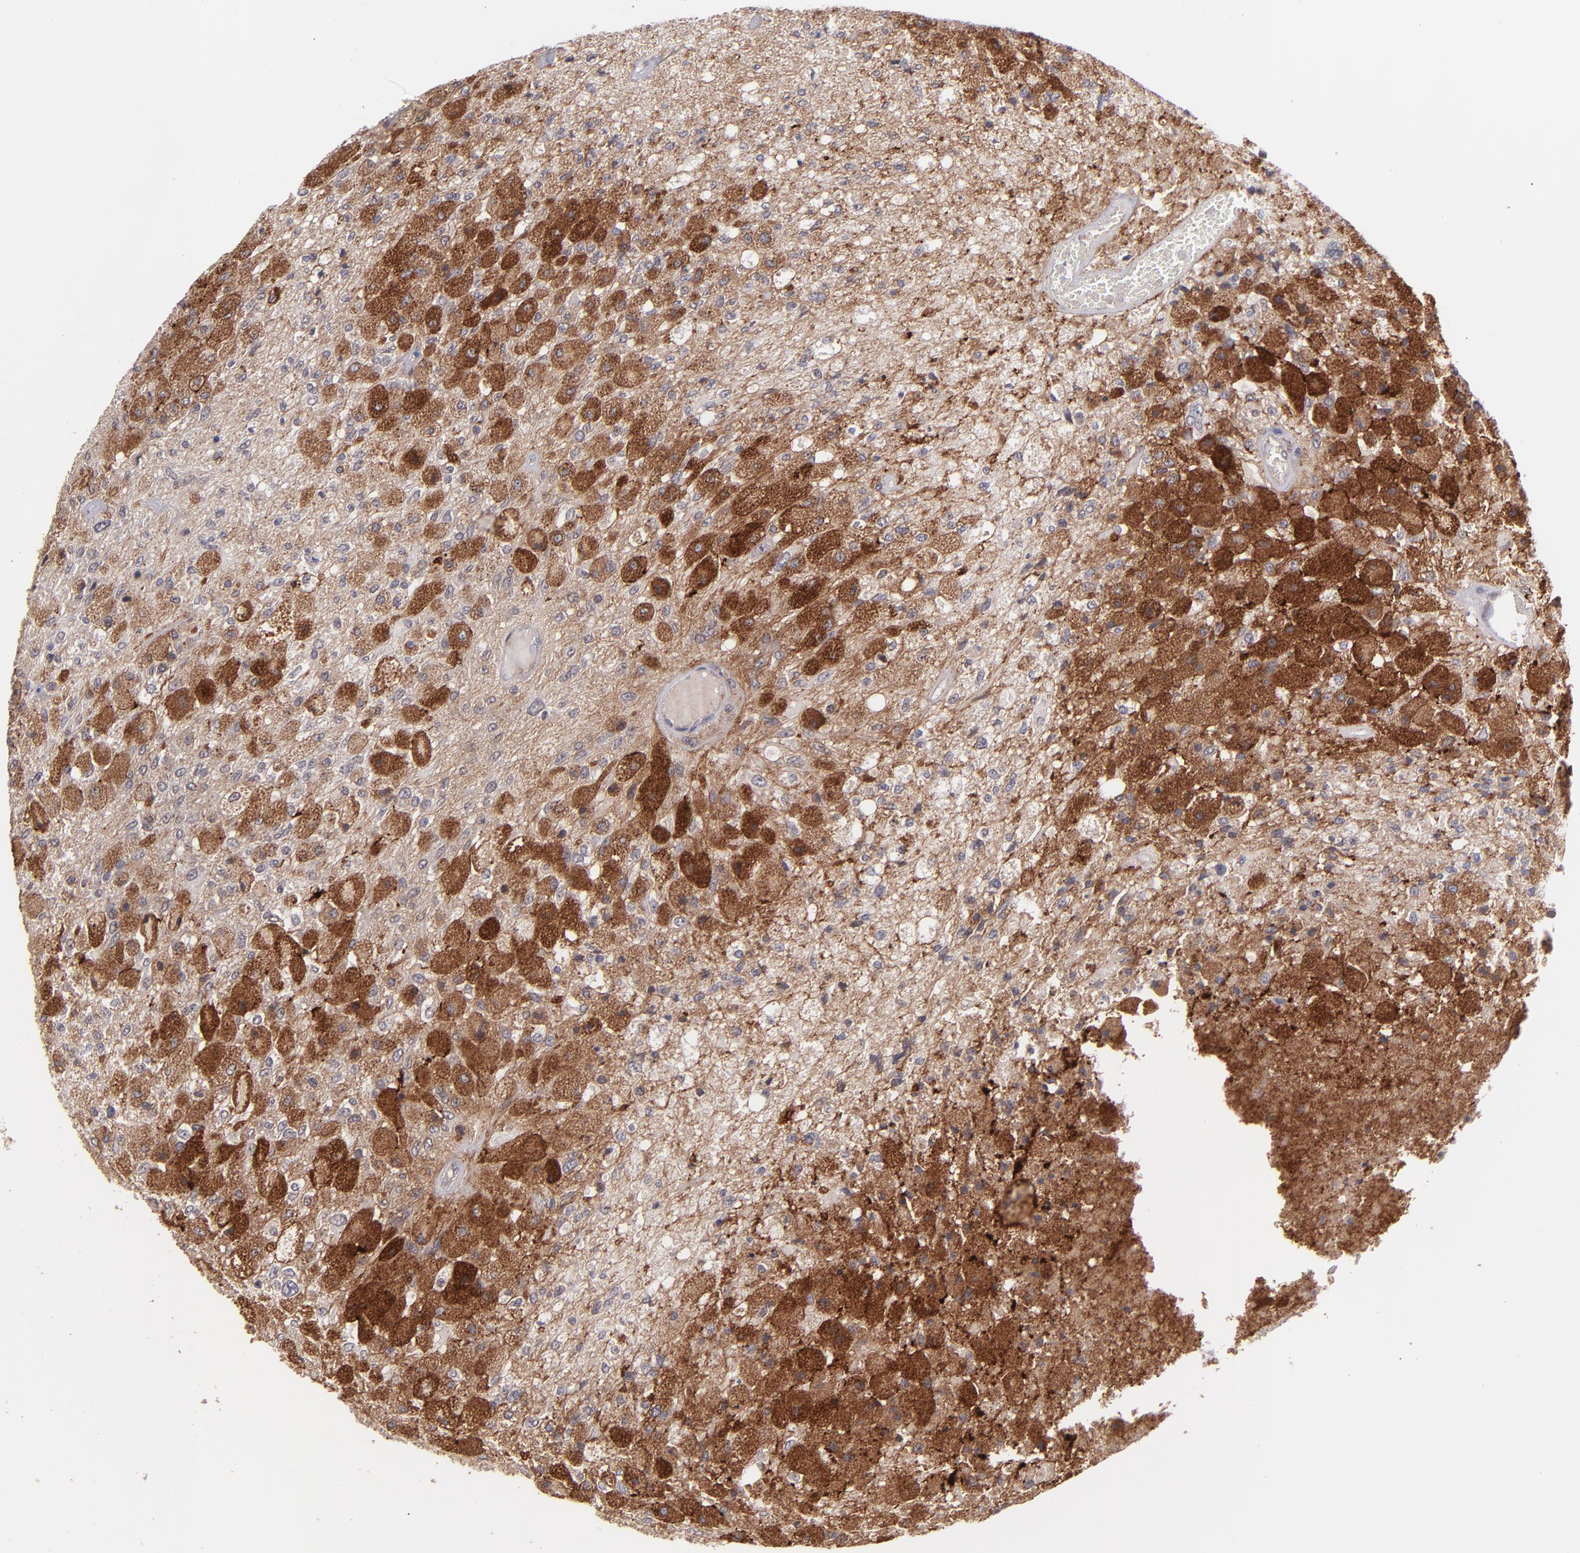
{"staining": {"intensity": "strong", "quantity": "25%-75%", "location": "cytoplasmic/membranous"}, "tissue": "glioma", "cell_type": "Tumor cells", "image_type": "cancer", "snomed": [{"axis": "morphology", "description": "Normal tissue, NOS"}, {"axis": "morphology", "description": "Glioma, malignant, High grade"}, {"axis": "topography", "description": "Cerebral cortex"}], "caption": "This histopathology image demonstrates glioma stained with immunohistochemistry (IHC) to label a protein in brown. The cytoplasmic/membranous of tumor cells show strong positivity for the protein. Nuclei are counter-stained blue.", "gene": "ICAM1", "patient": {"sex": "male", "age": 77}}